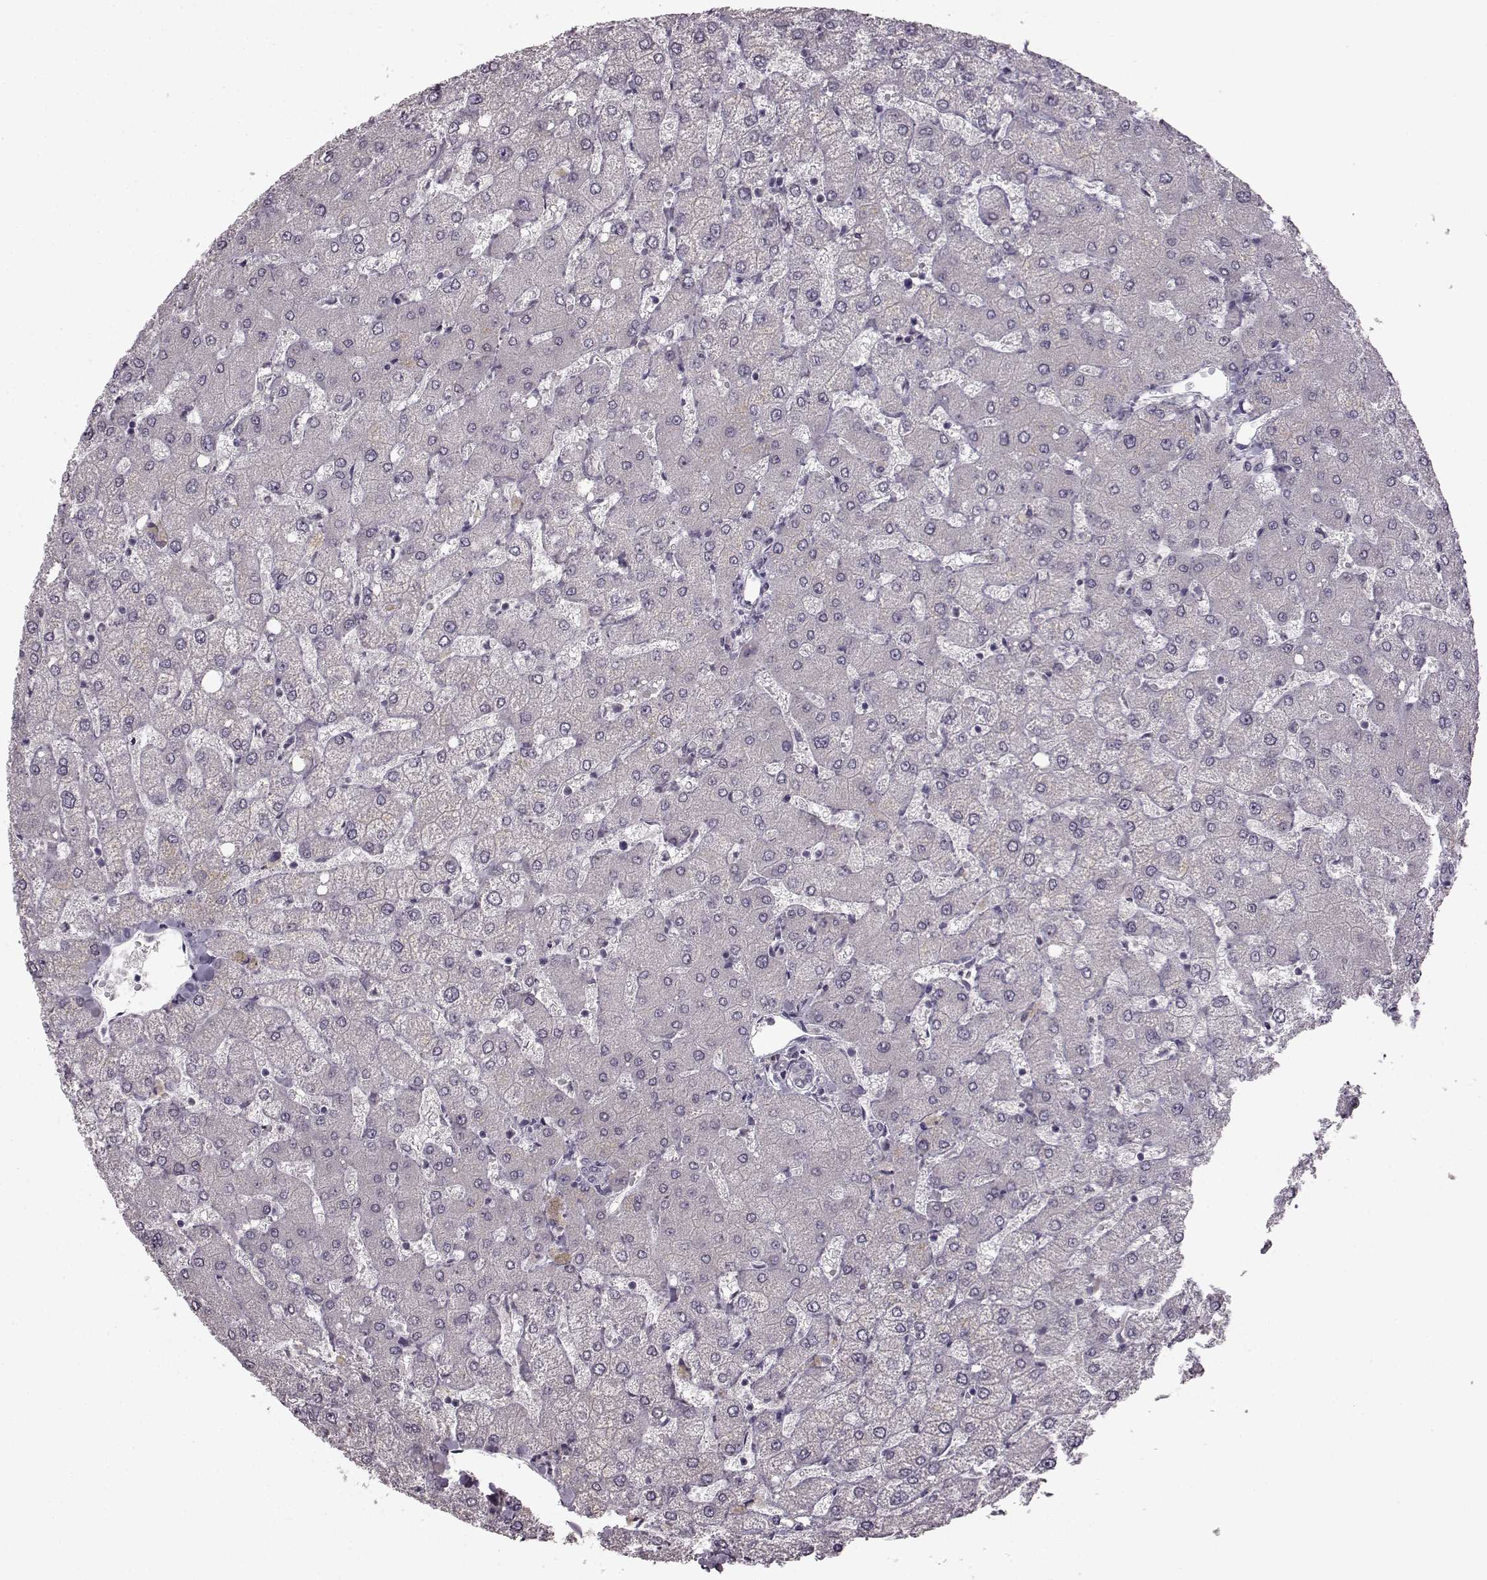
{"staining": {"intensity": "negative", "quantity": "none", "location": "none"}, "tissue": "liver", "cell_type": "Cholangiocytes", "image_type": "normal", "snomed": [{"axis": "morphology", "description": "Normal tissue, NOS"}, {"axis": "topography", "description": "Liver"}], "caption": "Immunohistochemical staining of normal liver demonstrates no significant positivity in cholangiocytes. (DAB (3,3'-diaminobenzidine) immunohistochemistry (IHC) with hematoxylin counter stain).", "gene": "LHB", "patient": {"sex": "female", "age": 54}}